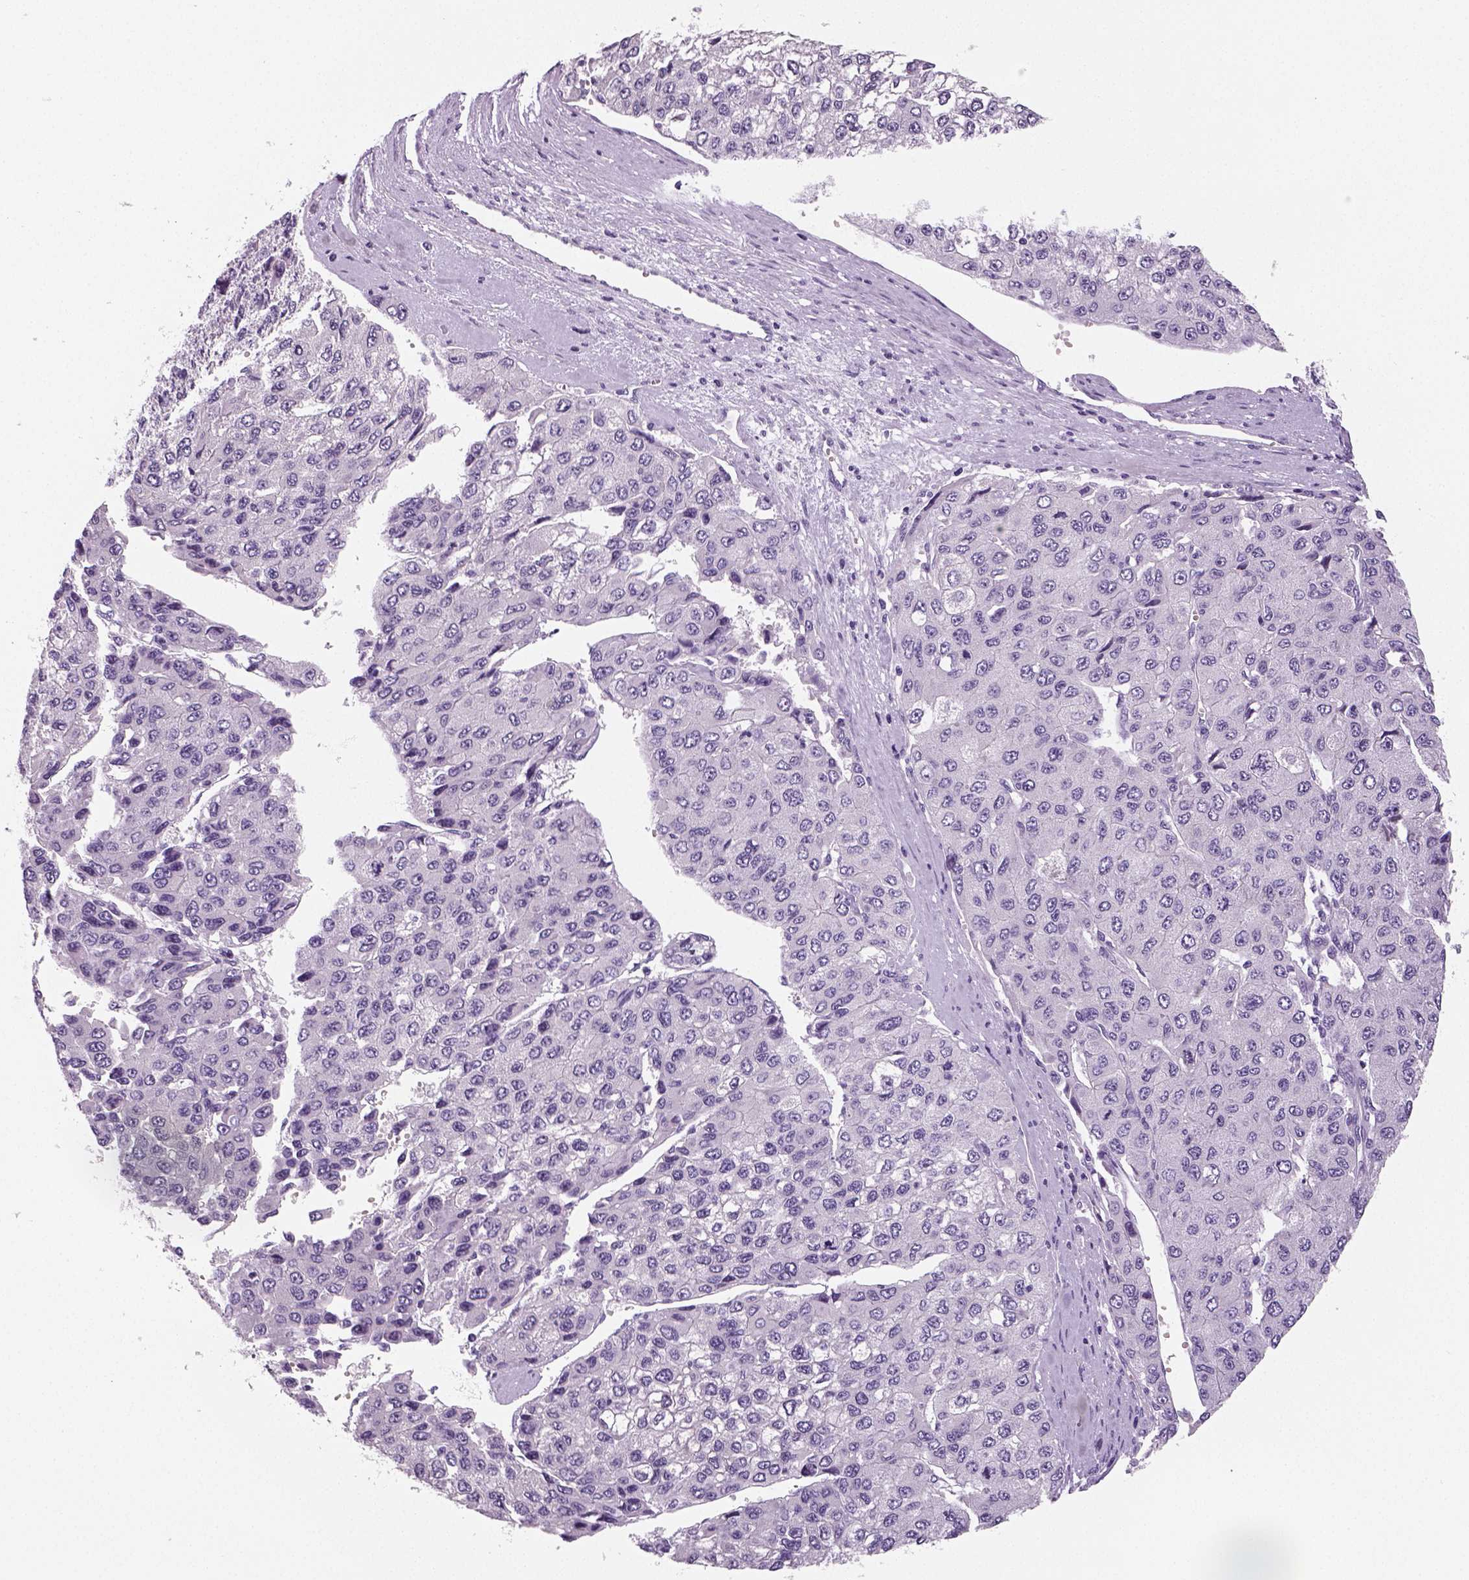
{"staining": {"intensity": "negative", "quantity": "none", "location": "none"}, "tissue": "liver cancer", "cell_type": "Tumor cells", "image_type": "cancer", "snomed": [{"axis": "morphology", "description": "Carcinoma, Hepatocellular, NOS"}, {"axis": "topography", "description": "Liver"}], "caption": "Immunohistochemical staining of human liver hepatocellular carcinoma reveals no significant expression in tumor cells.", "gene": "TSPAN7", "patient": {"sex": "female", "age": 66}}